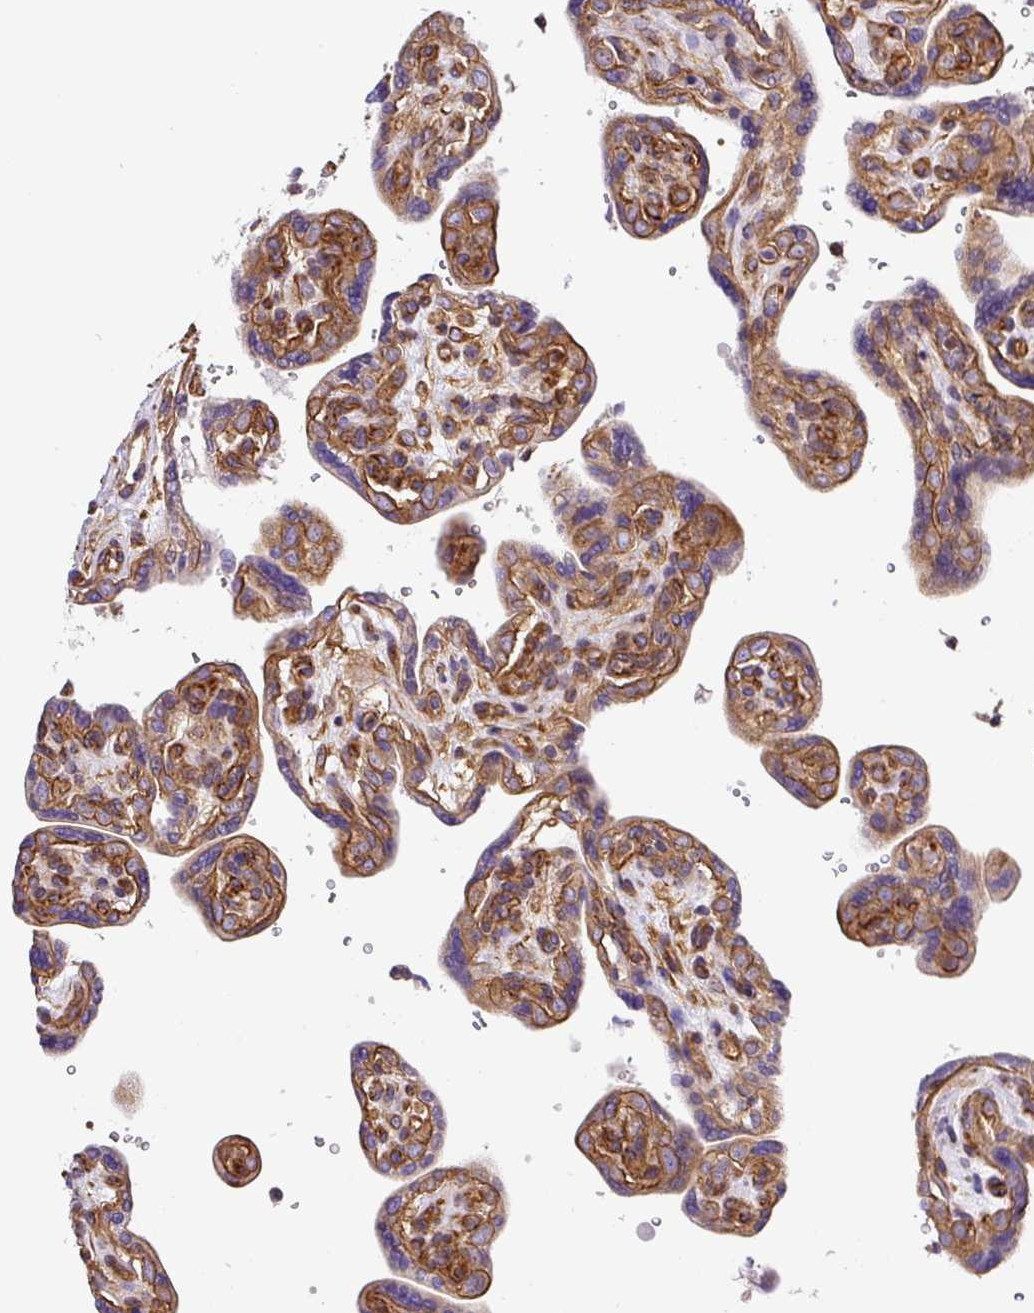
{"staining": {"intensity": "moderate", "quantity": ">75%", "location": "cytoplasmic/membranous"}, "tissue": "placenta", "cell_type": "Trophoblastic cells", "image_type": "normal", "snomed": [{"axis": "morphology", "description": "Normal tissue, NOS"}, {"axis": "topography", "description": "Placenta"}], "caption": "The histopathology image reveals staining of unremarkable placenta, revealing moderate cytoplasmic/membranous protein expression (brown color) within trophoblastic cells.", "gene": "DCTN1", "patient": {"sex": "female", "age": 39}}